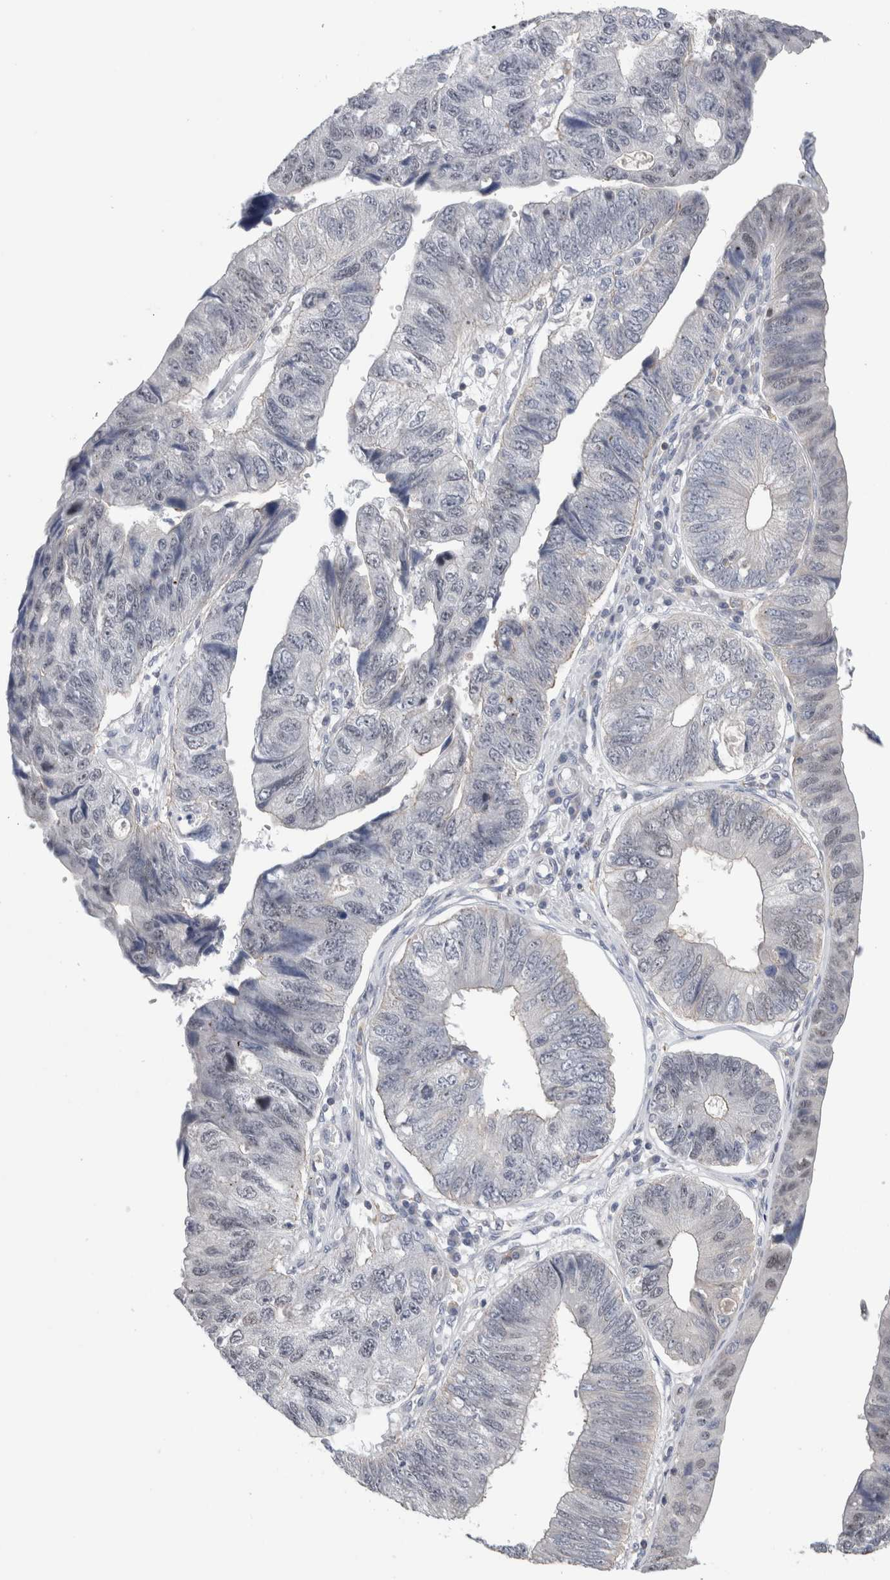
{"staining": {"intensity": "weak", "quantity": "<25%", "location": "nuclear"}, "tissue": "stomach cancer", "cell_type": "Tumor cells", "image_type": "cancer", "snomed": [{"axis": "morphology", "description": "Adenocarcinoma, NOS"}, {"axis": "topography", "description": "Stomach"}], "caption": "Immunohistochemical staining of human adenocarcinoma (stomach) shows no significant positivity in tumor cells. (DAB IHC with hematoxylin counter stain).", "gene": "SYTL5", "patient": {"sex": "male", "age": 59}}